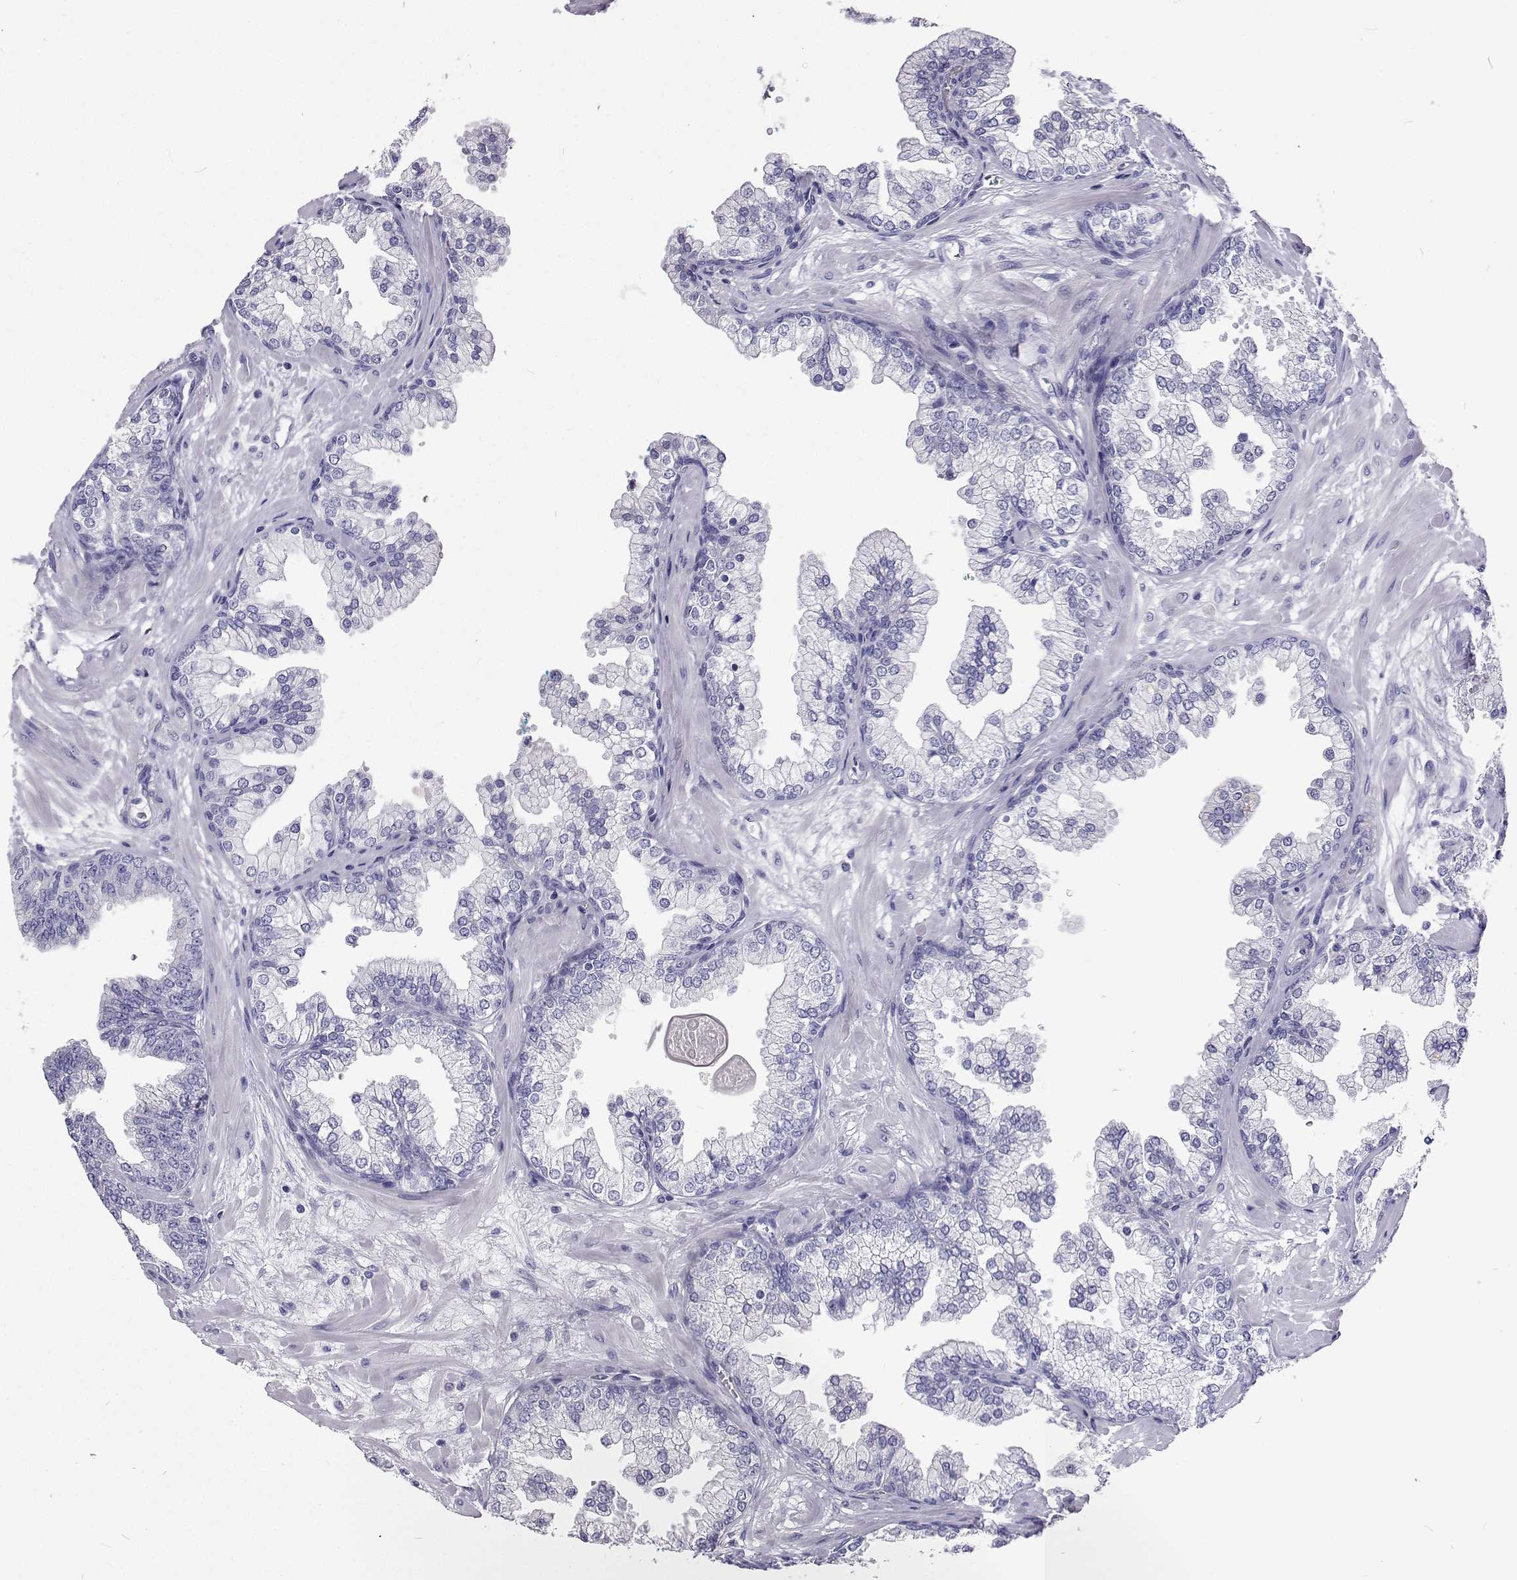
{"staining": {"intensity": "negative", "quantity": "none", "location": "none"}, "tissue": "prostate", "cell_type": "Glandular cells", "image_type": "normal", "snomed": [{"axis": "morphology", "description": "Normal tissue, NOS"}, {"axis": "topography", "description": "Prostate"}, {"axis": "topography", "description": "Peripheral nerve tissue"}], "caption": "Protein analysis of unremarkable prostate exhibits no significant staining in glandular cells.", "gene": "LHFPL7", "patient": {"sex": "male", "age": 61}}